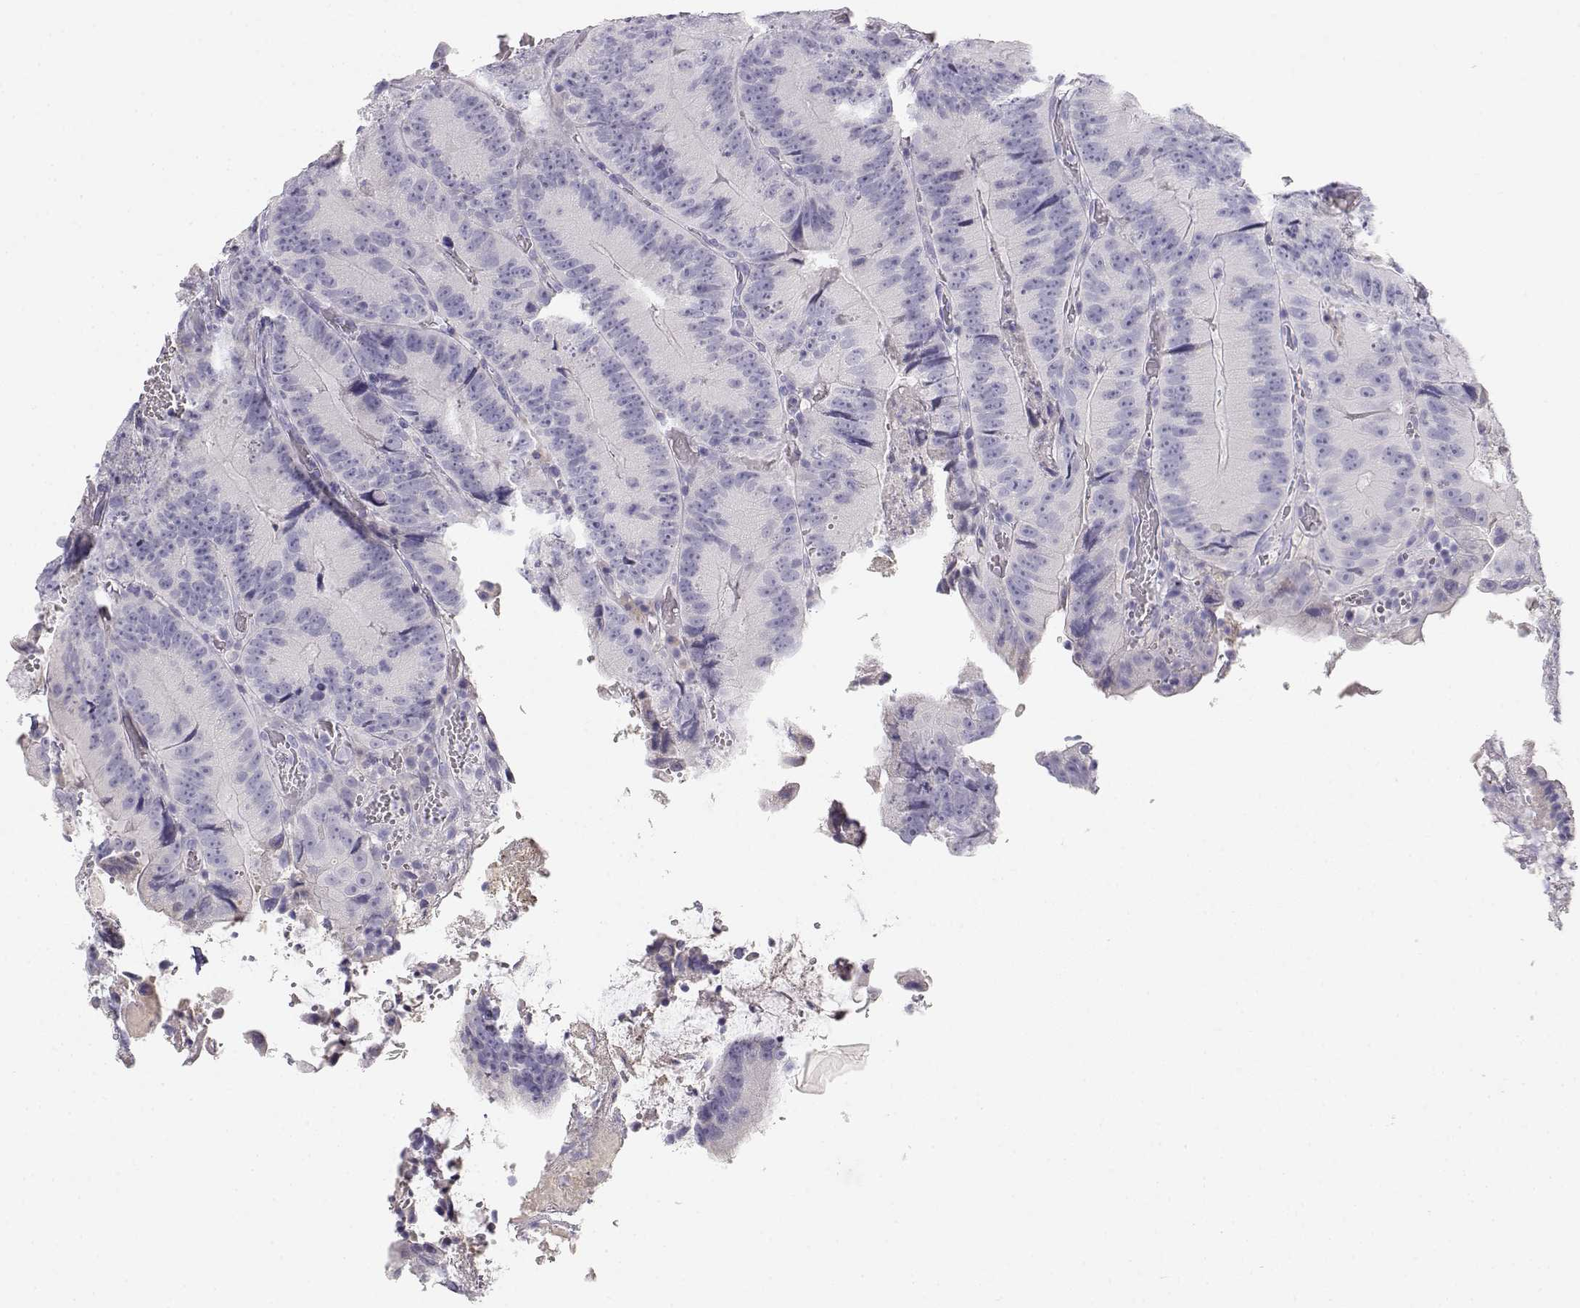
{"staining": {"intensity": "negative", "quantity": "none", "location": "none"}, "tissue": "colorectal cancer", "cell_type": "Tumor cells", "image_type": "cancer", "snomed": [{"axis": "morphology", "description": "Adenocarcinoma, NOS"}, {"axis": "topography", "description": "Colon"}], "caption": "Colorectal adenocarcinoma was stained to show a protein in brown. There is no significant positivity in tumor cells.", "gene": "GPR174", "patient": {"sex": "female", "age": 86}}